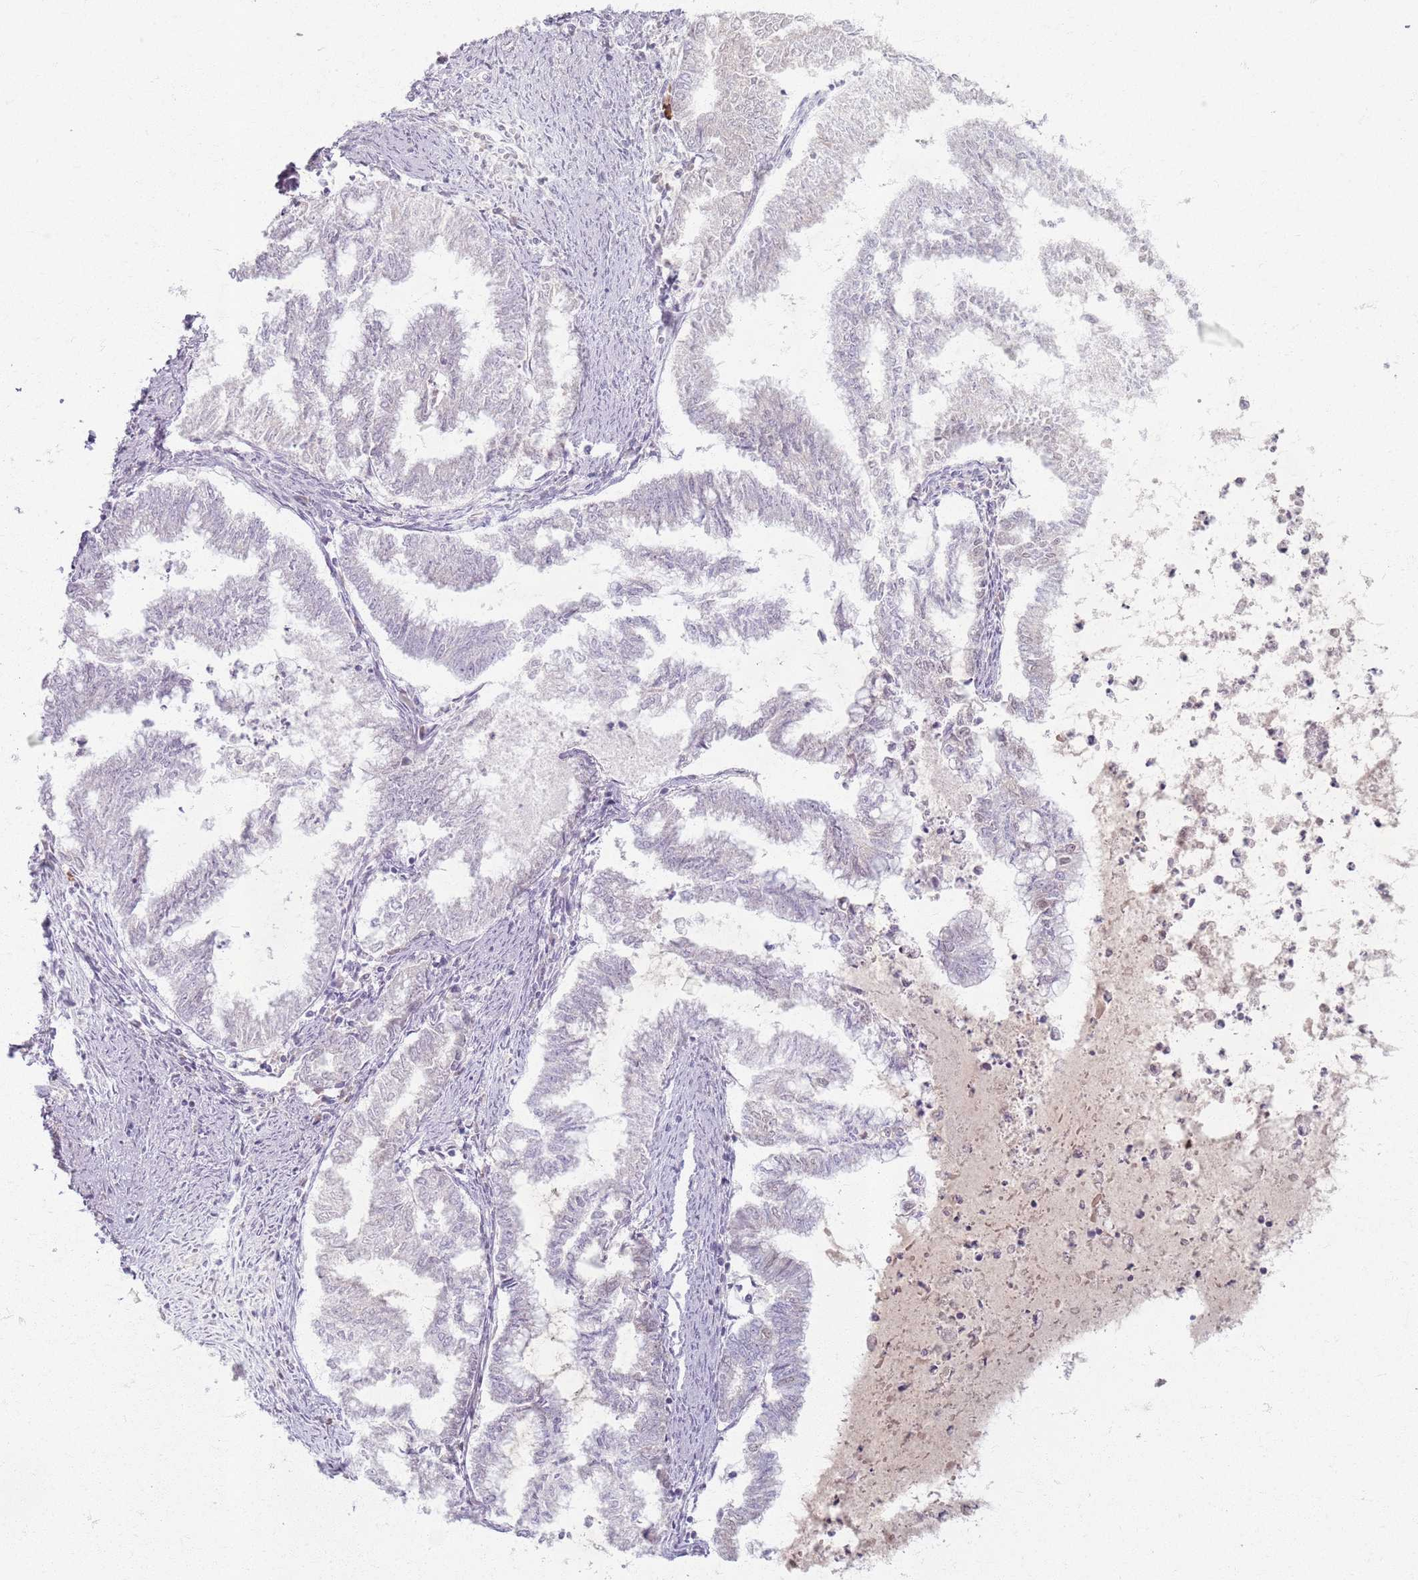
{"staining": {"intensity": "negative", "quantity": "none", "location": "none"}, "tissue": "endometrial cancer", "cell_type": "Tumor cells", "image_type": "cancer", "snomed": [{"axis": "morphology", "description": "Adenocarcinoma, NOS"}, {"axis": "topography", "description": "Endometrium"}], "caption": "Human endometrial cancer (adenocarcinoma) stained for a protein using IHC reveals no expression in tumor cells.", "gene": "CRIPT", "patient": {"sex": "female", "age": 79}}